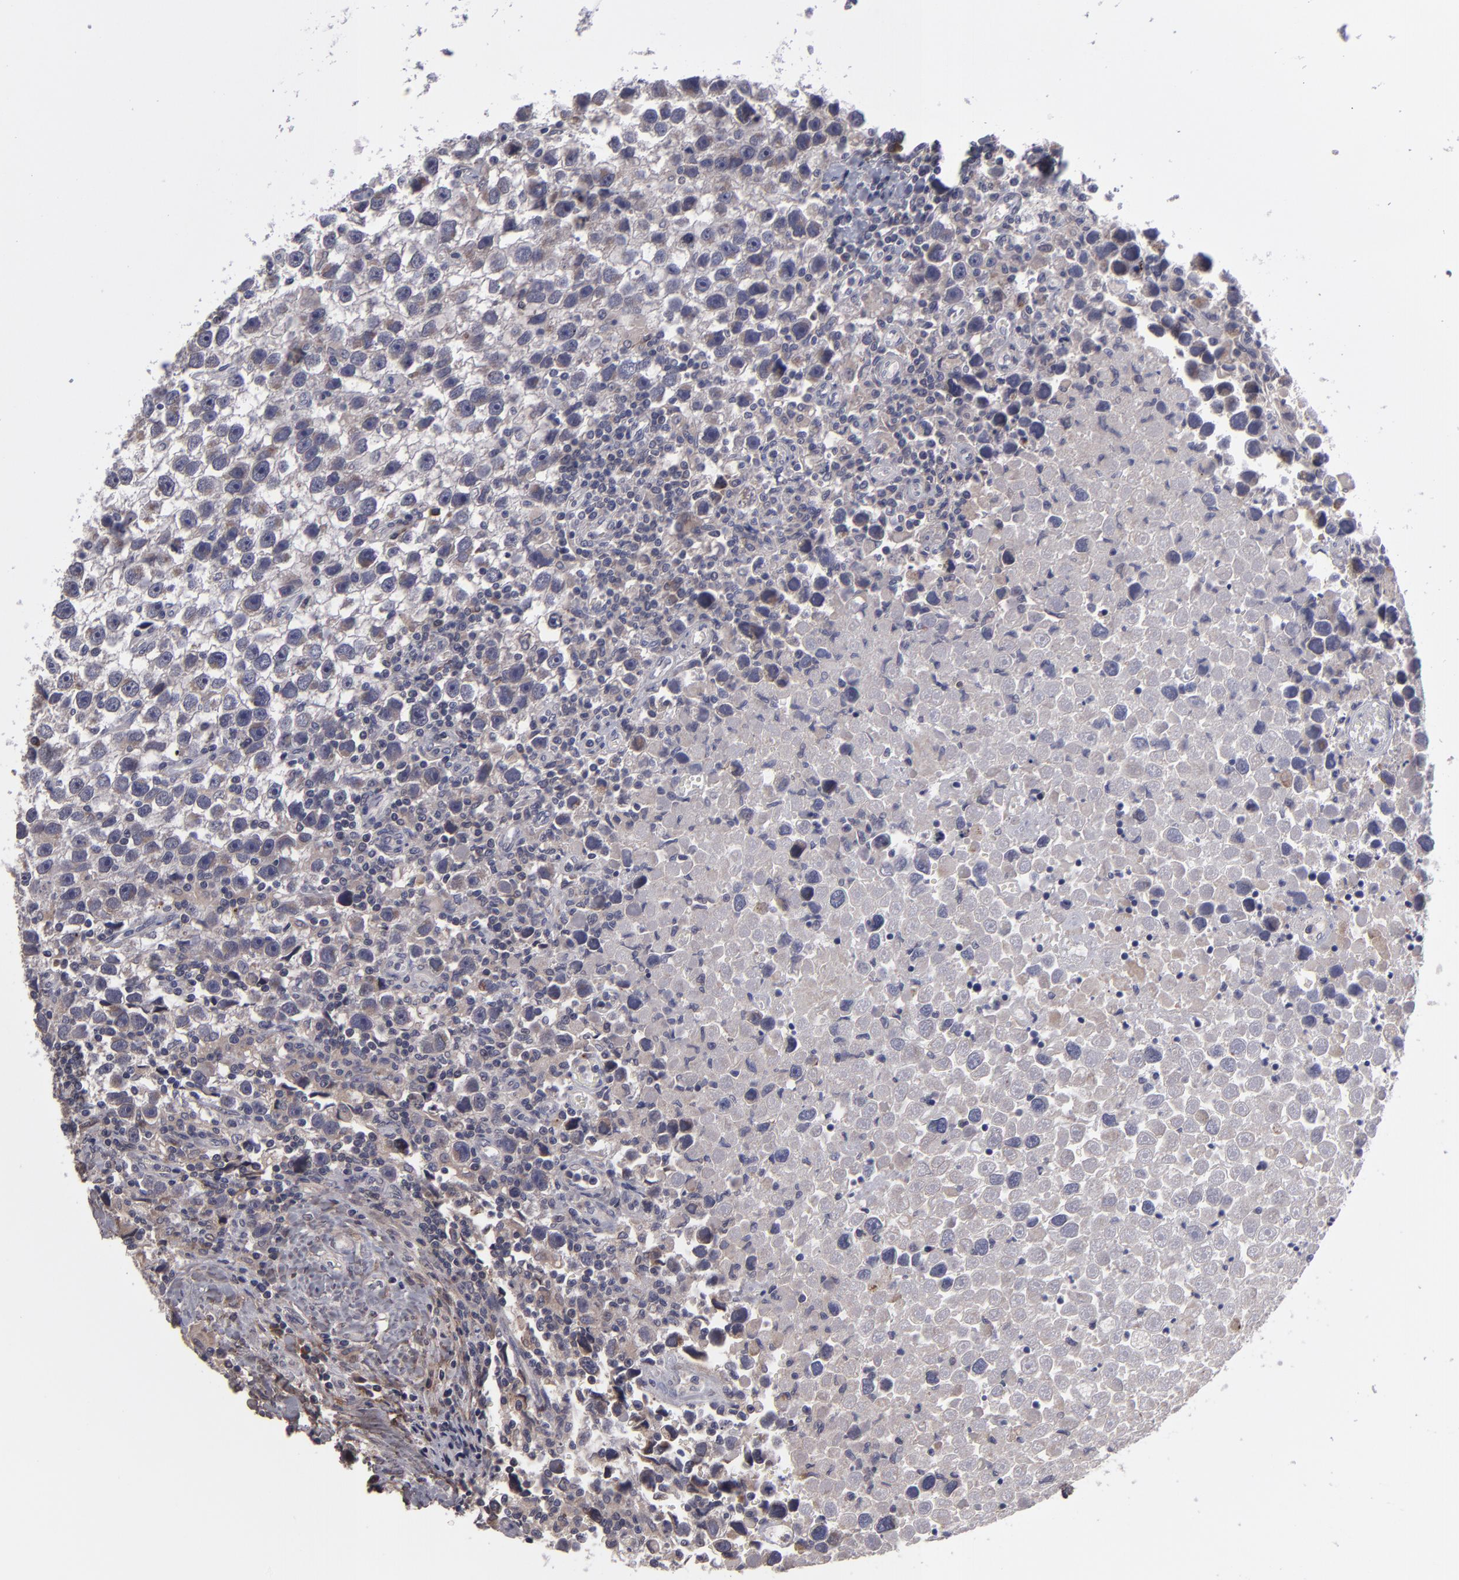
{"staining": {"intensity": "weak", "quantity": "25%-75%", "location": "cytoplasmic/membranous"}, "tissue": "testis cancer", "cell_type": "Tumor cells", "image_type": "cancer", "snomed": [{"axis": "morphology", "description": "Seminoma, NOS"}, {"axis": "topography", "description": "Testis"}], "caption": "Testis cancer tissue displays weak cytoplasmic/membranous staining in approximately 25%-75% of tumor cells, visualized by immunohistochemistry. The staining was performed using DAB, with brown indicating positive protein expression. Nuclei are stained blue with hematoxylin.", "gene": "IL12A", "patient": {"sex": "male", "age": 43}}